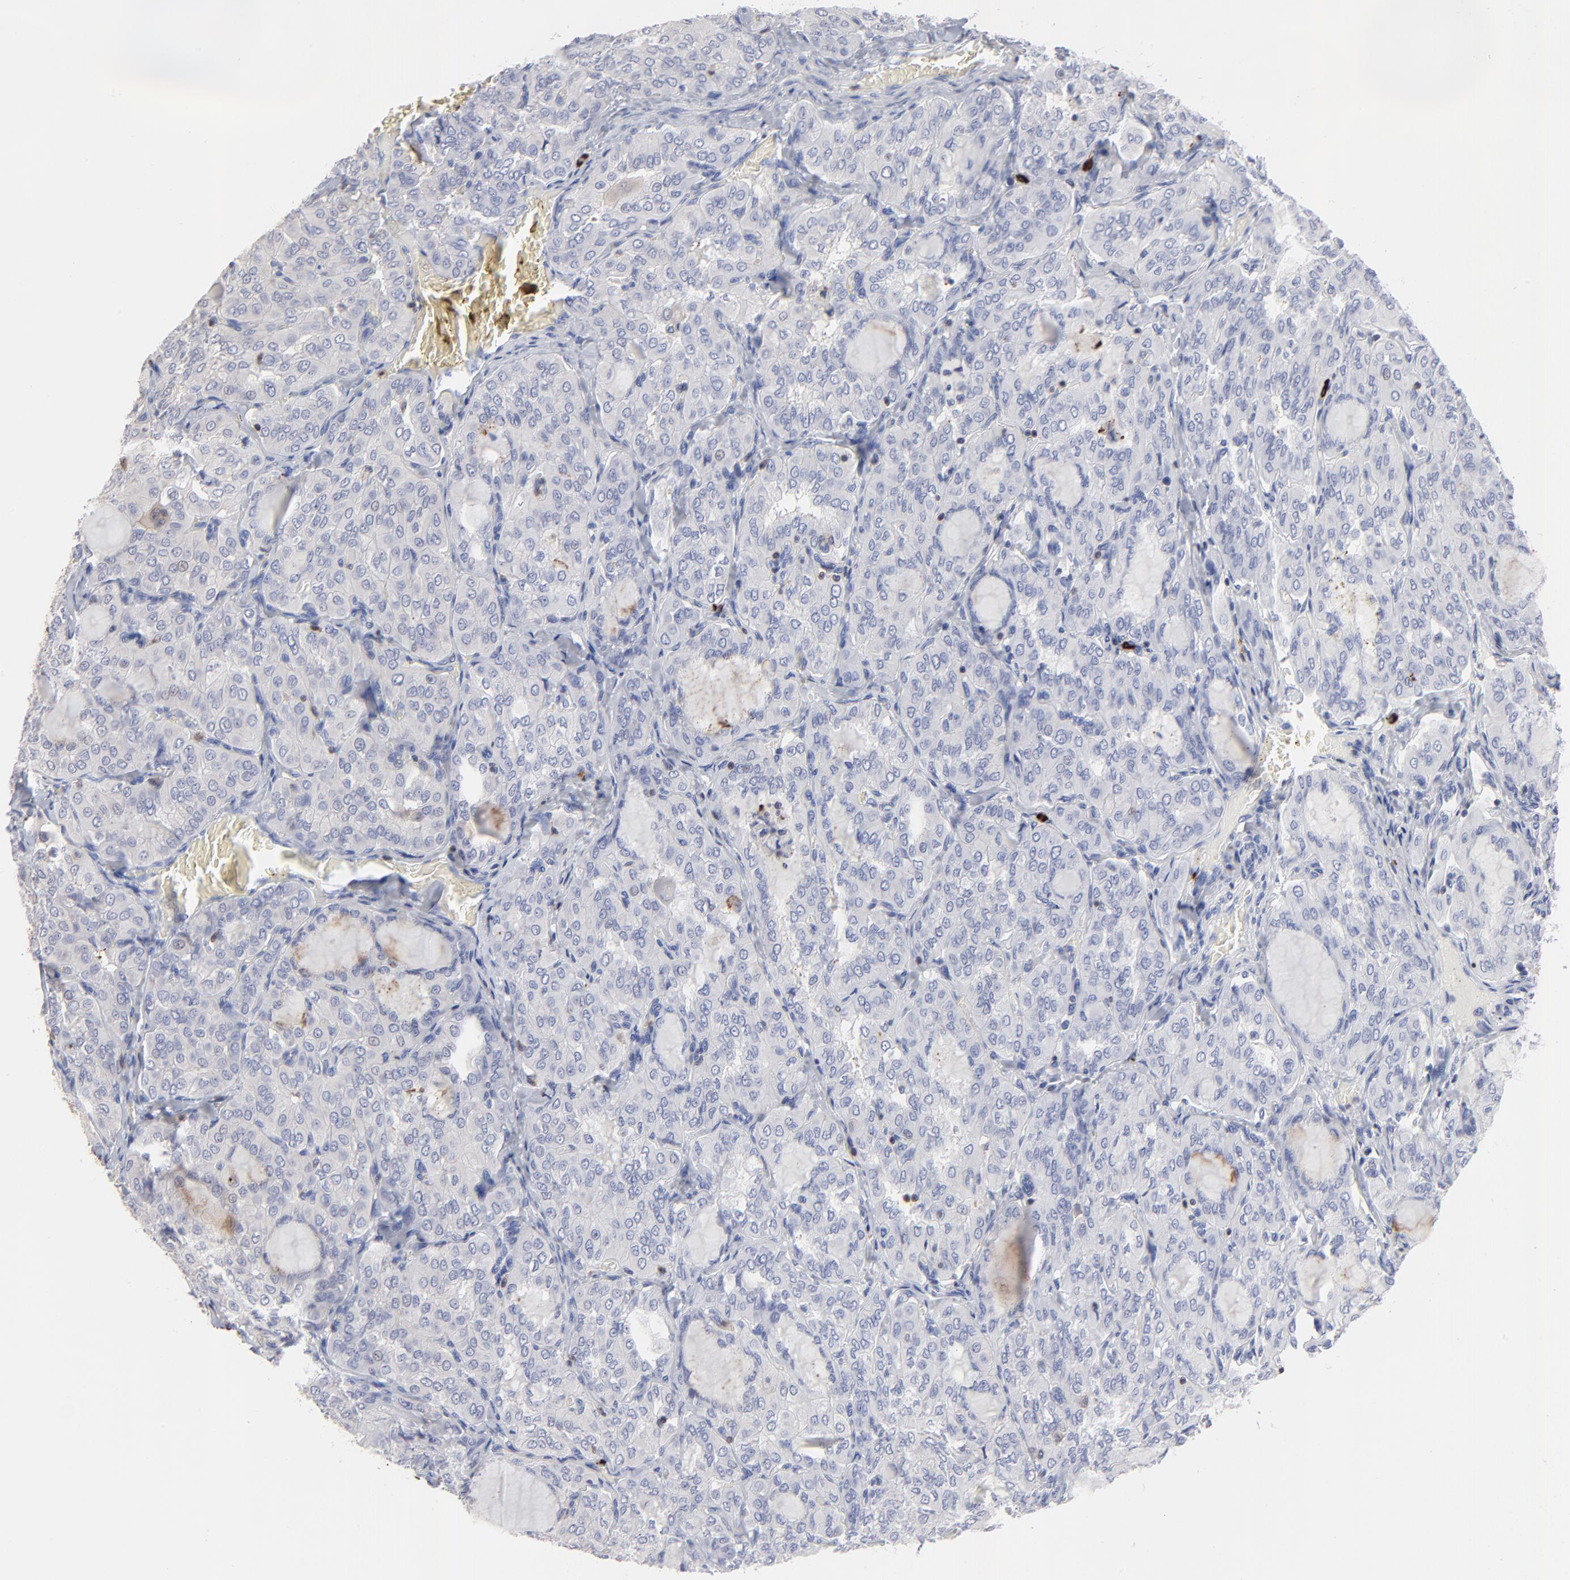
{"staining": {"intensity": "negative", "quantity": "none", "location": "none"}, "tissue": "thyroid cancer", "cell_type": "Tumor cells", "image_type": "cancer", "snomed": [{"axis": "morphology", "description": "Papillary adenocarcinoma, NOS"}, {"axis": "topography", "description": "Thyroid gland"}], "caption": "High magnification brightfield microscopy of thyroid papillary adenocarcinoma stained with DAB (brown) and counterstained with hematoxylin (blue): tumor cells show no significant expression. (DAB (3,3'-diaminobenzidine) immunohistochemistry (IHC) visualized using brightfield microscopy, high magnification).", "gene": "TBXT", "patient": {"sex": "male", "age": 20}}